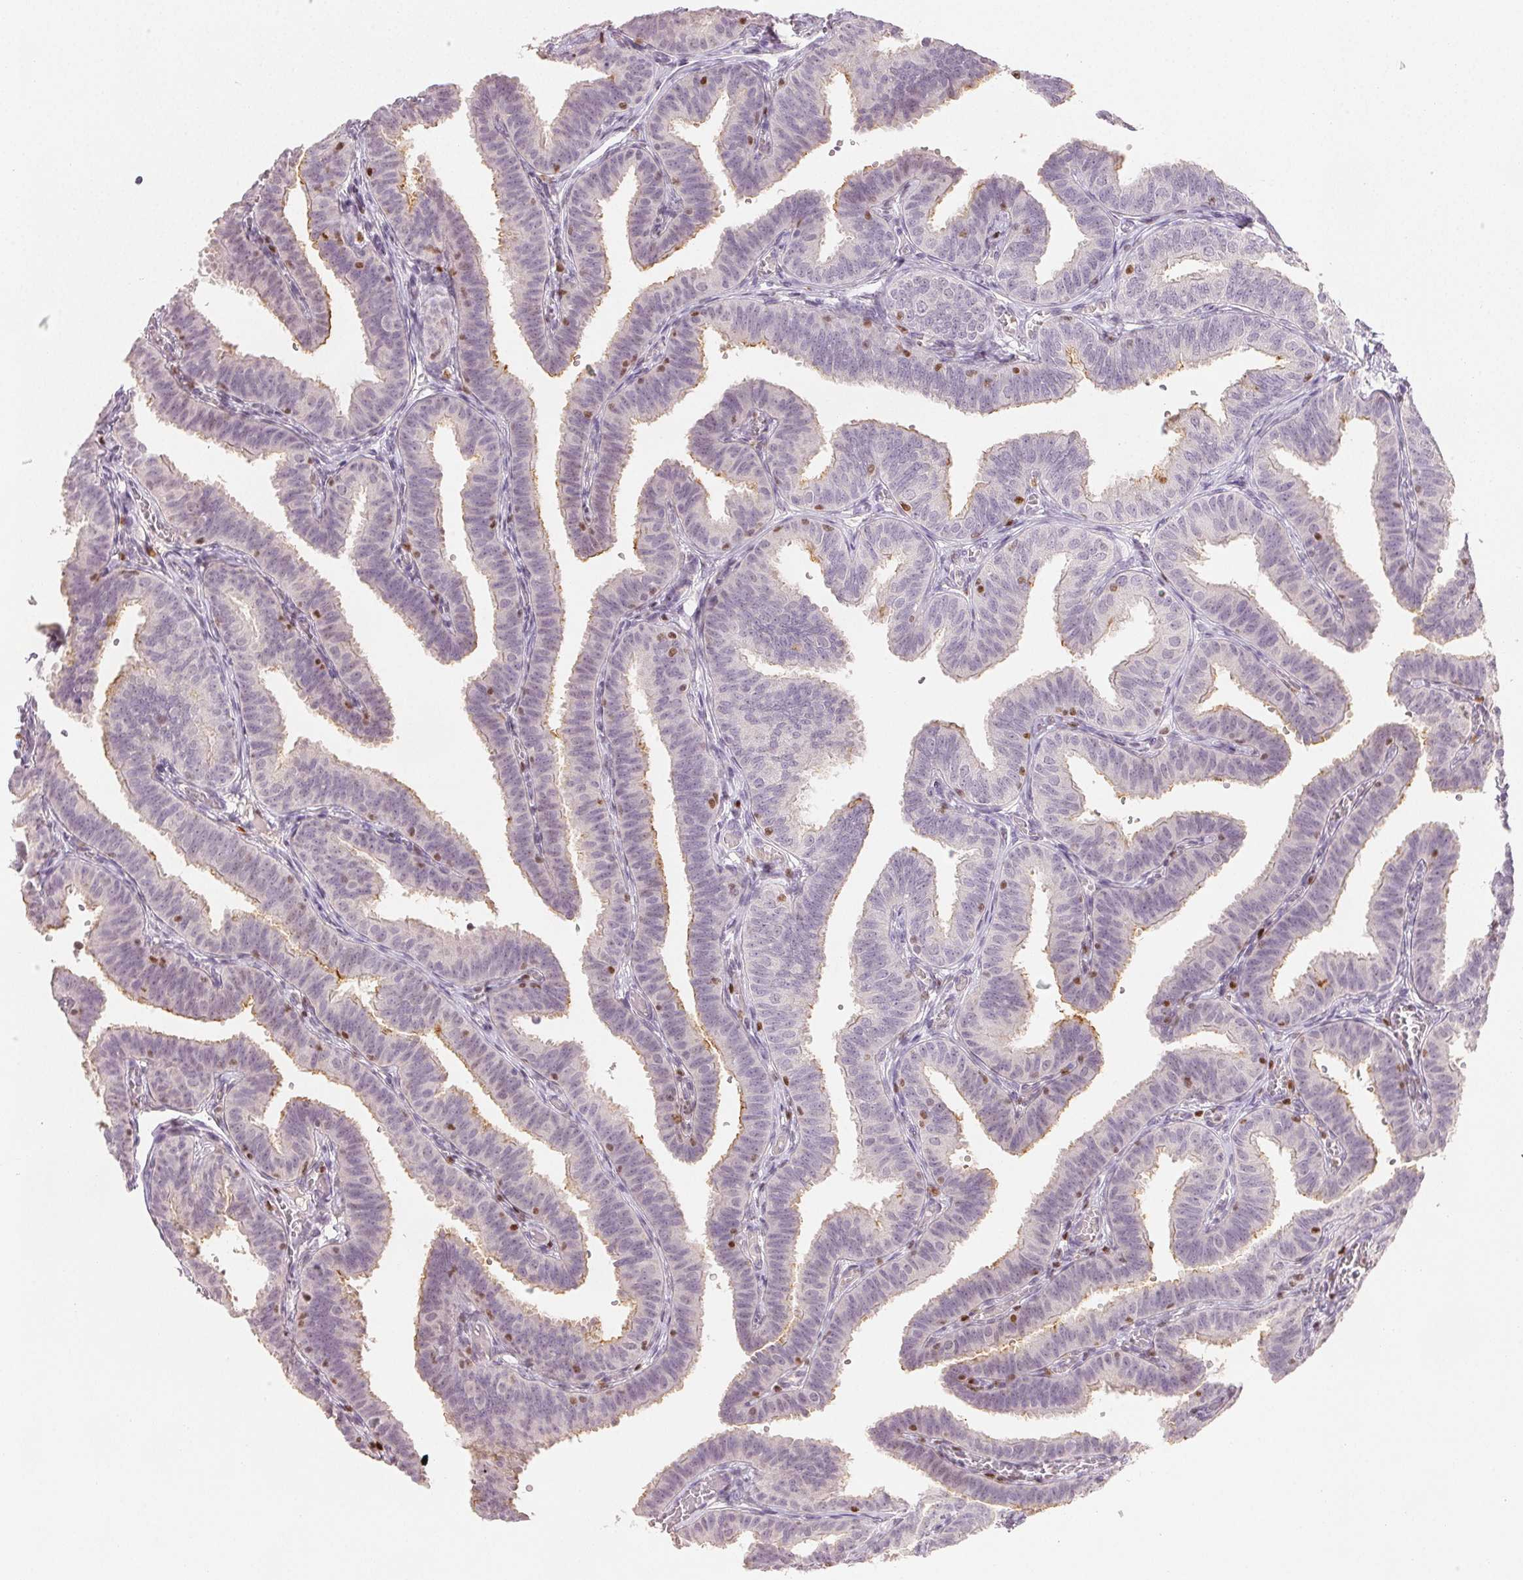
{"staining": {"intensity": "moderate", "quantity": "<25%", "location": "cytoplasmic/membranous"}, "tissue": "fallopian tube", "cell_type": "Glandular cells", "image_type": "normal", "snomed": [{"axis": "morphology", "description": "Normal tissue, NOS"}, {"axis": "topography", "description": "Fallopian tube"}], "caption": "IHC of benign human fallopian tube demonstrates low levels of moderate cytoplasmic/membranous positivity in about <25% of glandular cells.", "gene": "RUNX2", "patient": {"sex": "female", "age": 25}}